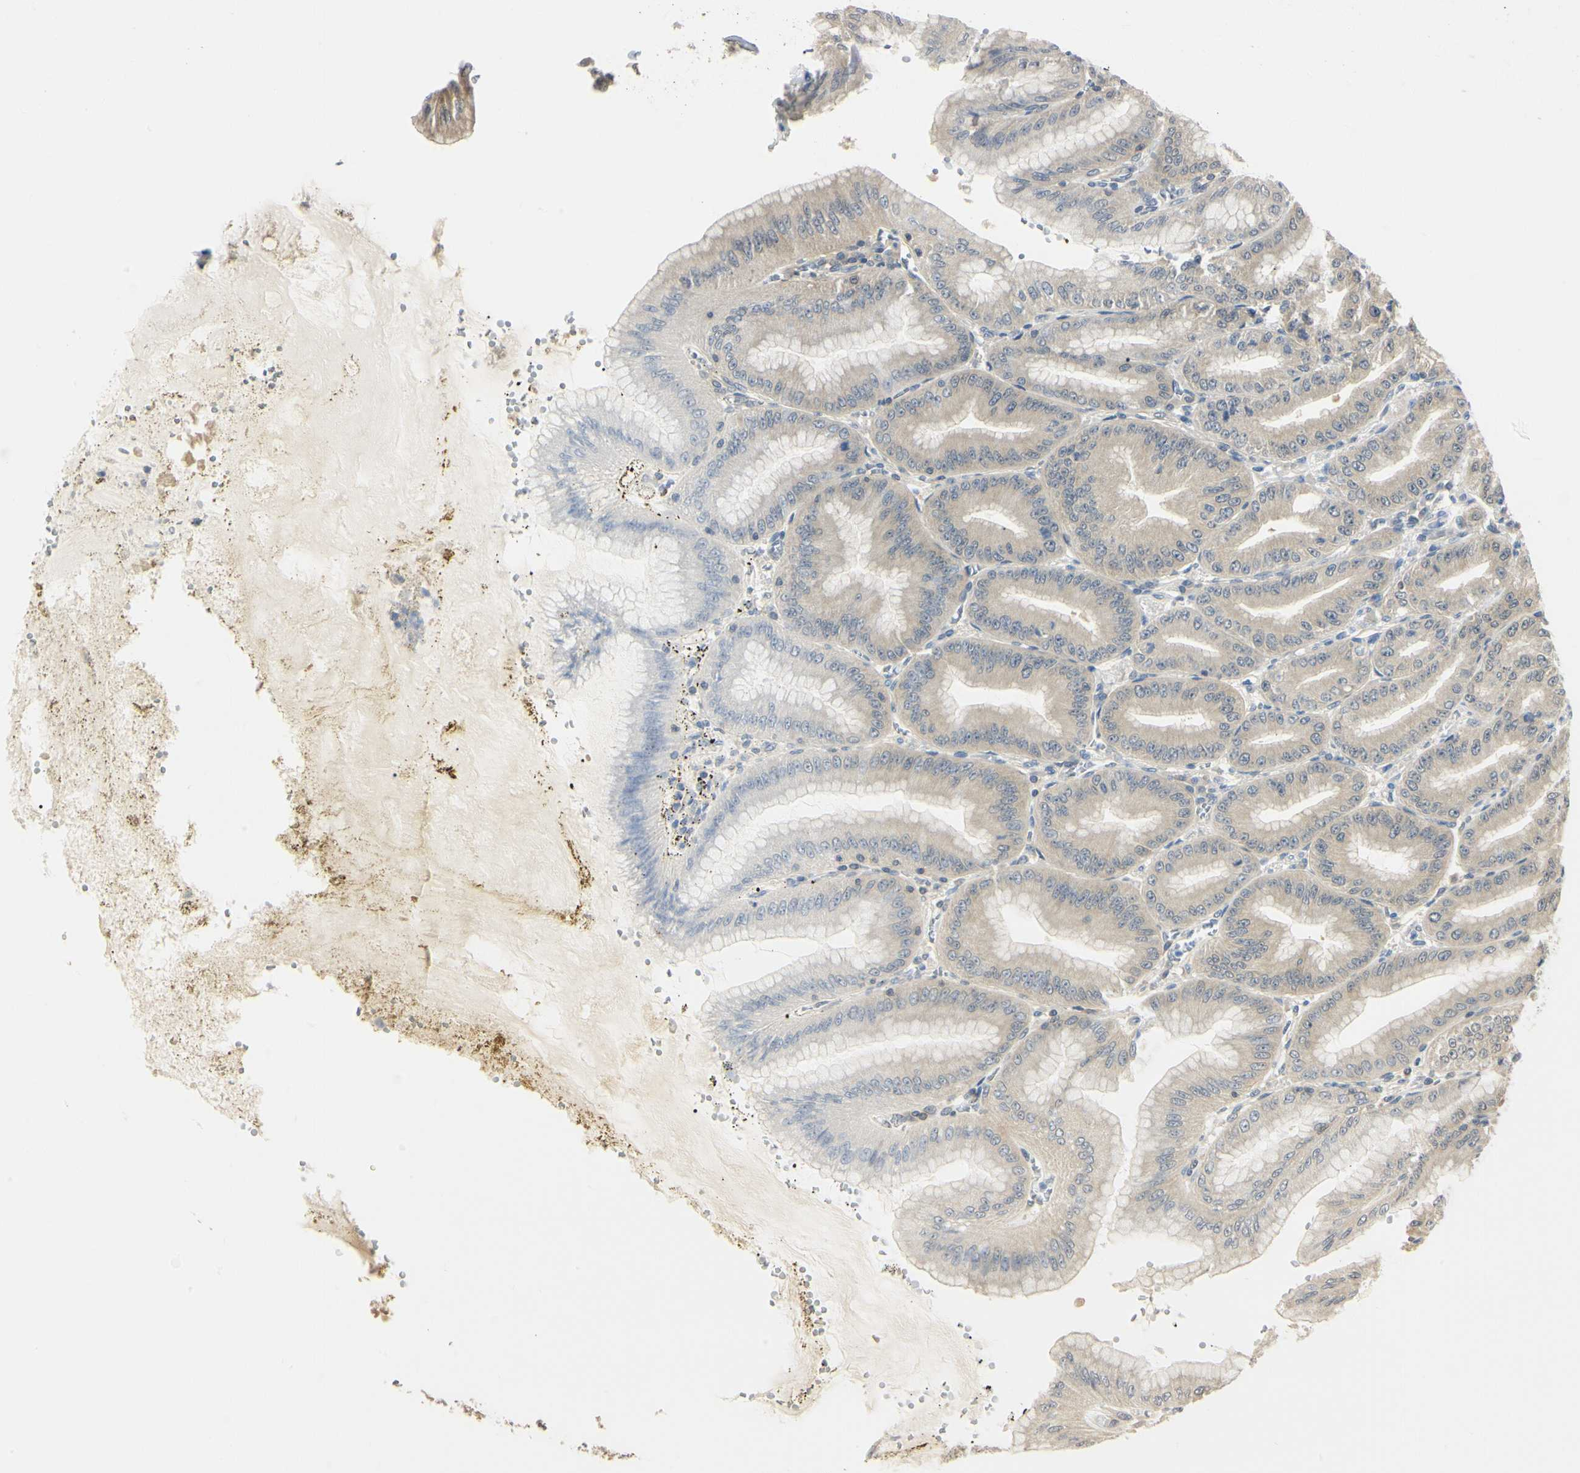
{"staining": {"intensity": "moderate", "quantity": "<25%", "location": "cytoplasmic/membranous,nuclear"}, "tissue": "stomach", "cell_type": "Glandular cells", "image_type": "normal", "snomed": [{"axis": "morphology", "description": "Normal tissue, NOS"}, {"axis": "topography", "description": "Stomach, lower"}], "caption": "Immunohistochemical staining of normal human stomach demonstrates moderate cytoplasmic/membranous,nuclear protein staining in approximately <25% of glandular cells. The protein of interest is shown in brown color, while the nuclei are stained blue.", "gene": "UBE2Z", "patient": {"sex": "male", "age": 71}}